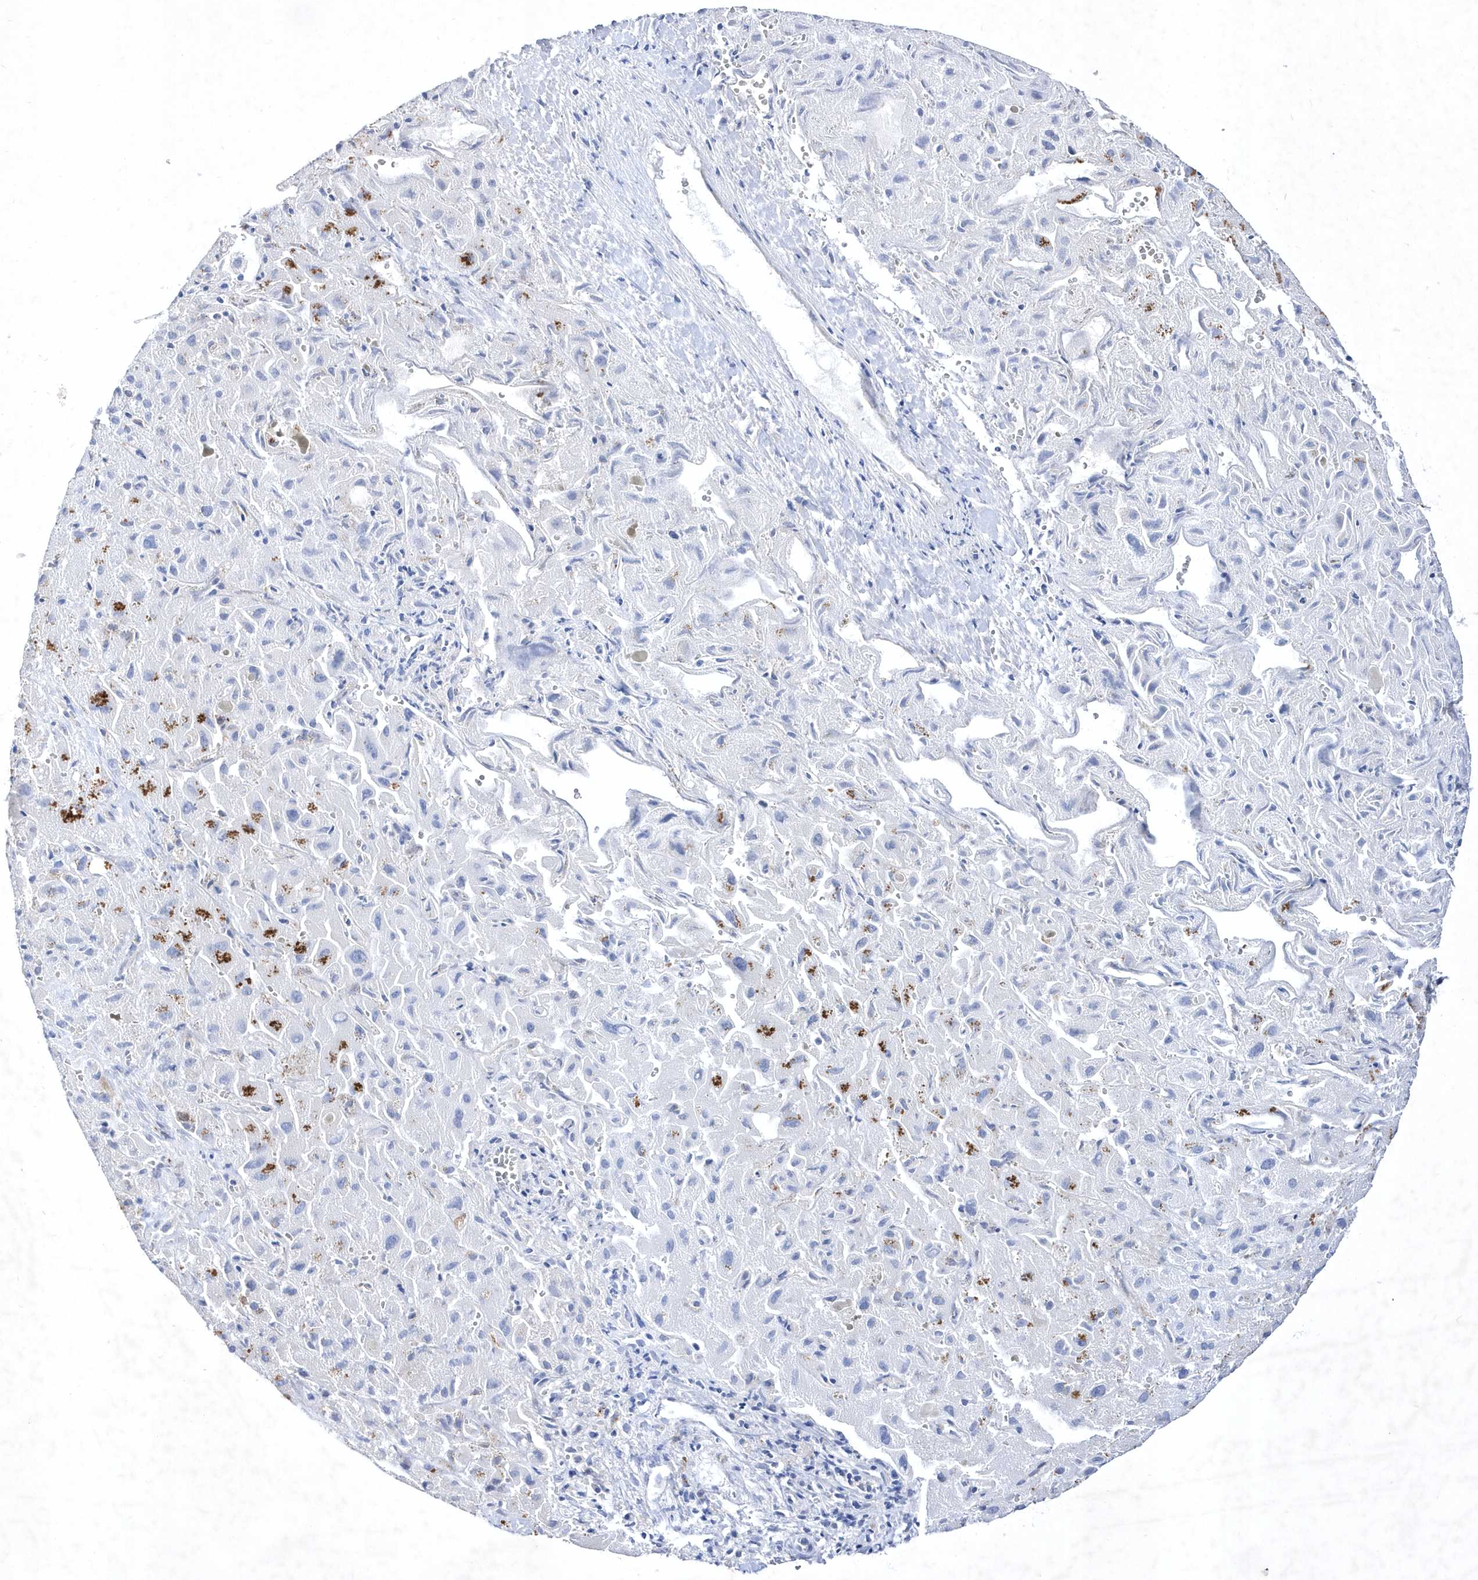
{"staining": {"intensity": "negative", "quantity": "none", "location": "none"}, "tissue": "liver cancer", "cell_type": "Tumor cells", "image_type": "cancer", "snomed": [{"axis": "morphology", "description": "Cholangiocarcinoma"}, {"axis": "topography", "description": "Liver"}], "caption": "Tumor cells show no significant positivity in liver cancer.", "gene": "LONRF2", "patient": {"sex": "female", "age": 52}}